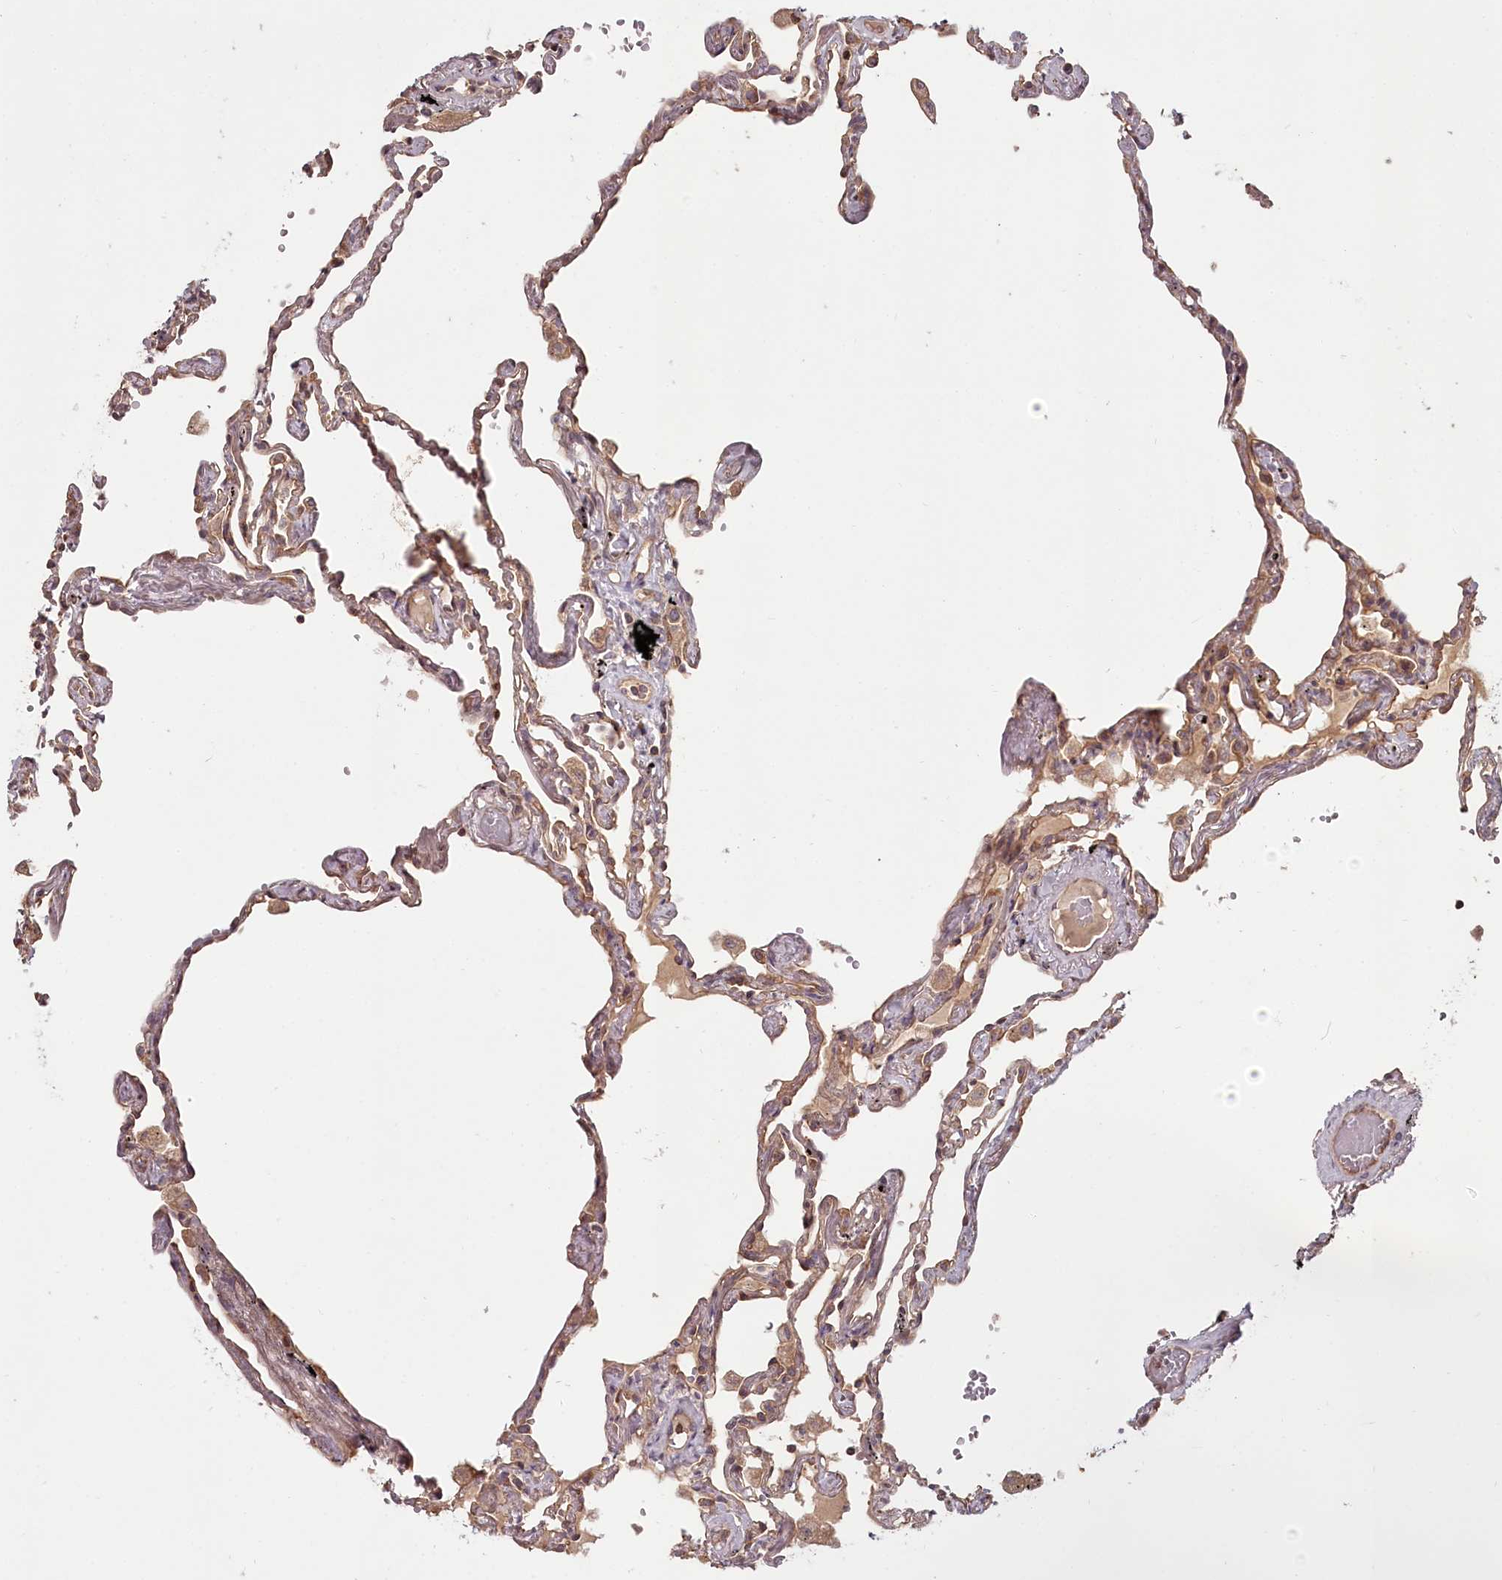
{"staining": {"intensity": "weak", "quantity": ">75%", "location": "cytoplasmic/membranous"}, "tissue": "lung", "cell_type": "Alveolar cells", "image_type": "normal", "snomed": [{"axis": "morphology", "description": "Normal tissue, NOS"}, {"axis": "topography", "description": "Lung"}], "caption": "Protein staining reveals weak cytoplasmic/membranous staining in about >75% of alveolar cells in normal lung.", "gene": "TMIE", "patient": {"sex": "female", "age": 67}}